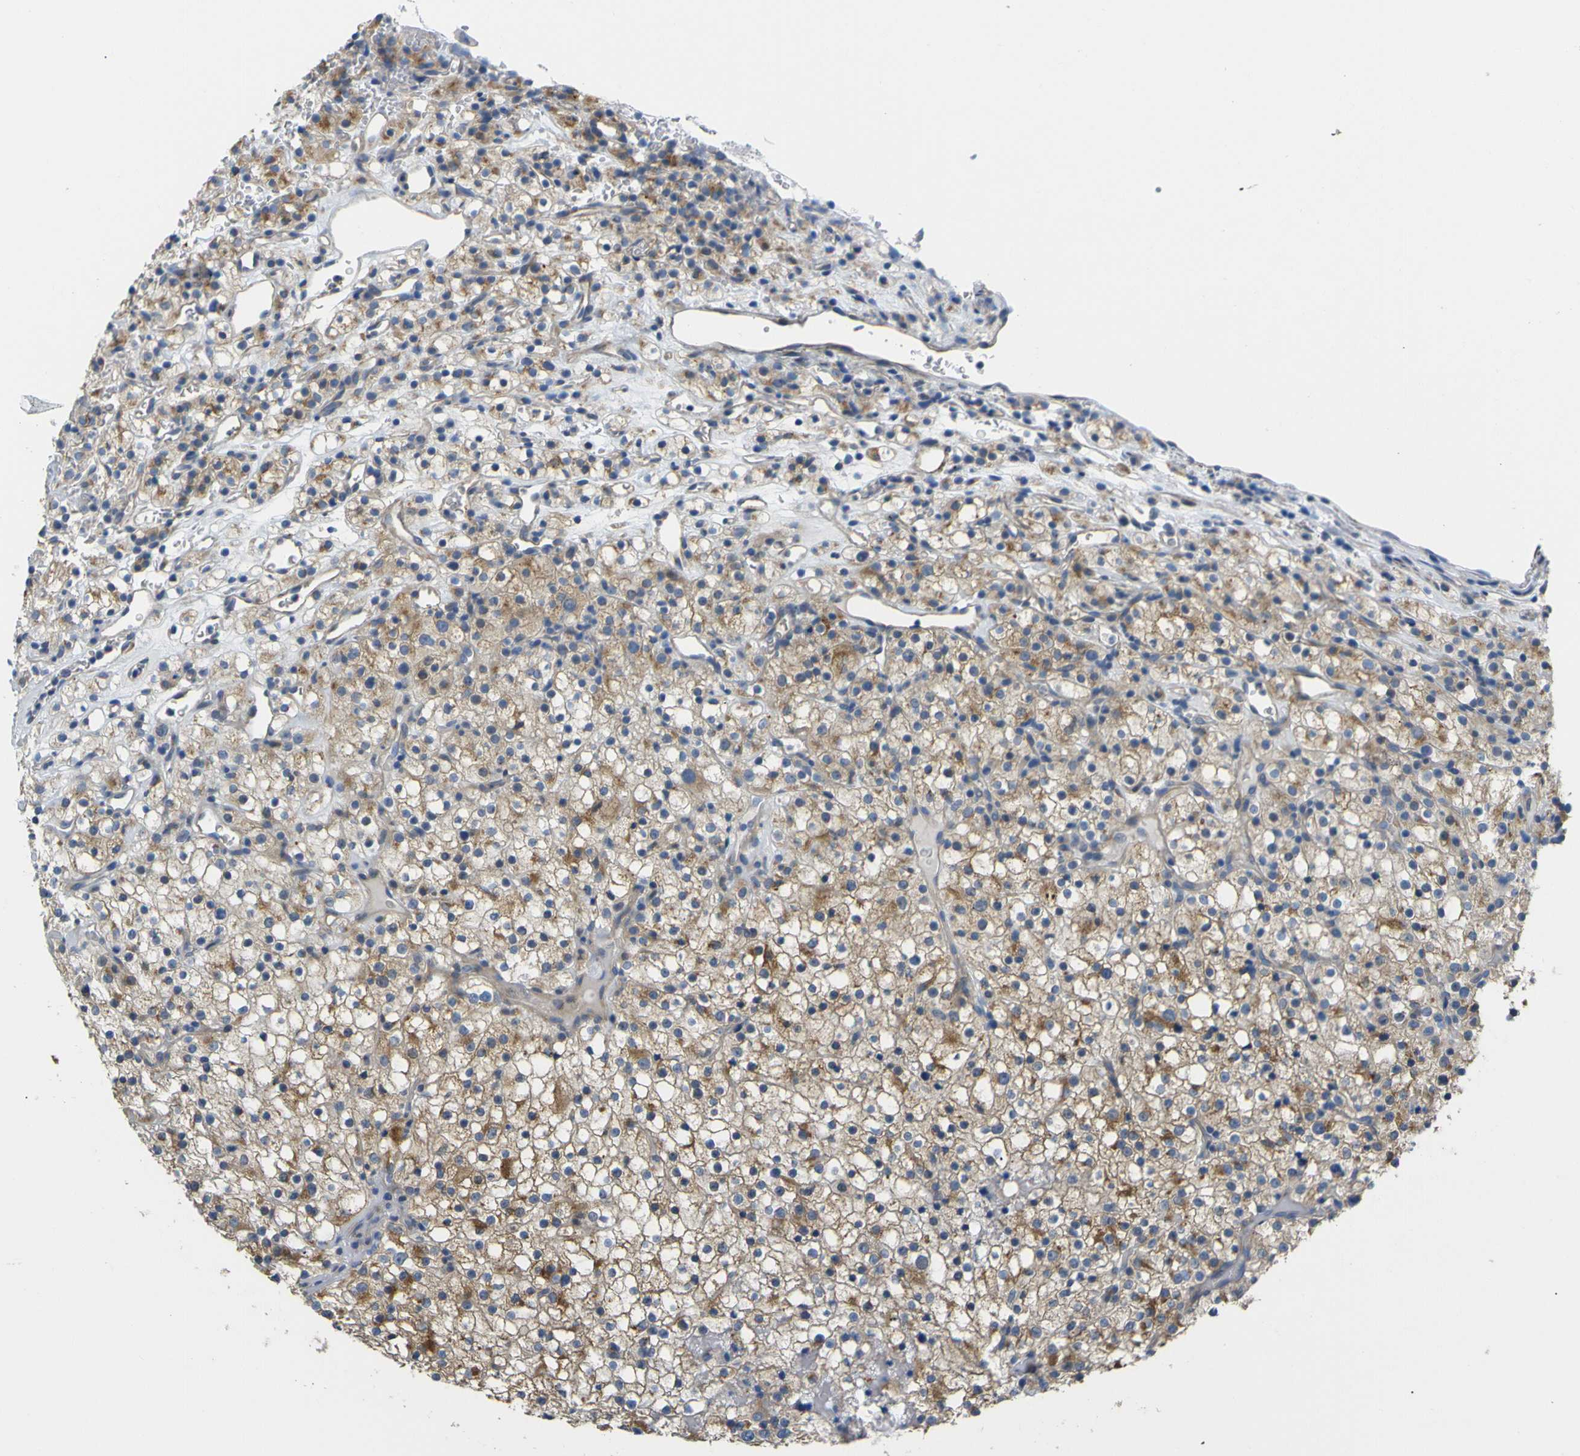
{"staining": {"intensity": "moderate", "quantity": ">75%", "location": "cytoplasmic/membranous"}, "tissue": "renal cancer", "cell_type": "Tumor cells", "image_type": "cancer", "snomed": [{"axis": "morphology", "description": "Normal tissue, NOS"}, {"axis": "morphology", "description": "Adenocarcinoma, NOS"}, {"axis": "topography", "description": "Kidney"}], "caption": "IHC (DAB) staining of adenocarcinoma (renal) shows moderate cytoplasmic/membranous protein positivity in approximately >75% of tumor cells.", "gene": "SYPL1", "patient": {"sex": "female", "age": 72}}